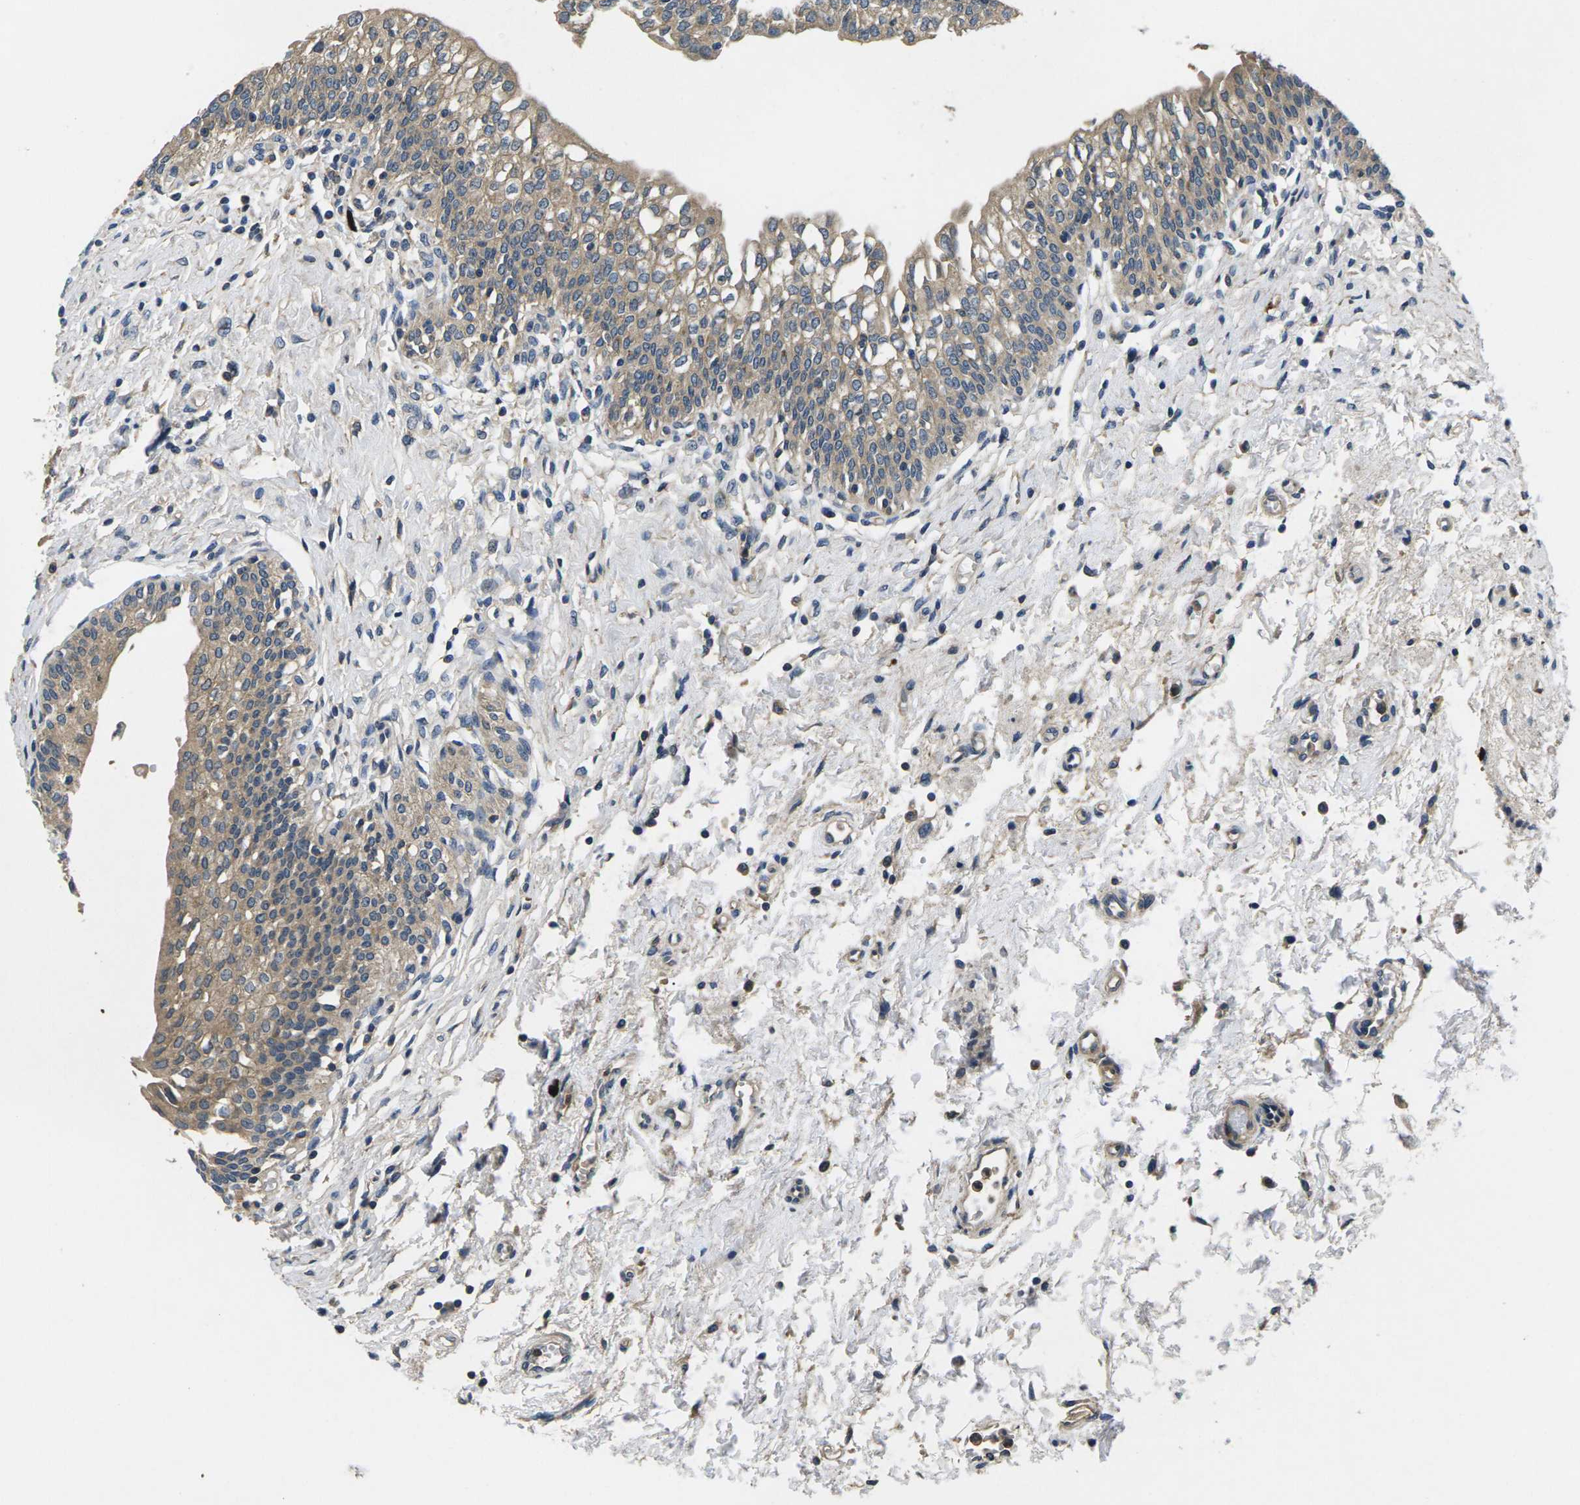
{"staining": {"intensity": "moderate", "quantity": ">75%", "location": "cytoplasmic/membranous"}, "tissue": "urinary bladder", "cell_type": "Urothelial cells", "image_type": "normal", "snomed": [{"axis": "morphology", "description": "Normal tissue, NOS"}, {"axis": "topography", "description": "Urinary bladder"}], "caption": "Immunohistochemistry (IHC) photomicrograph of benign human urinary bladder stained for a protein (brown), which demonstrates medium levels of moderate cytoplasmic/membranous expression in about >75% of urothelial cells.", "gene": "PLCE1", "patient": {"sex": "male", "age": 55}}